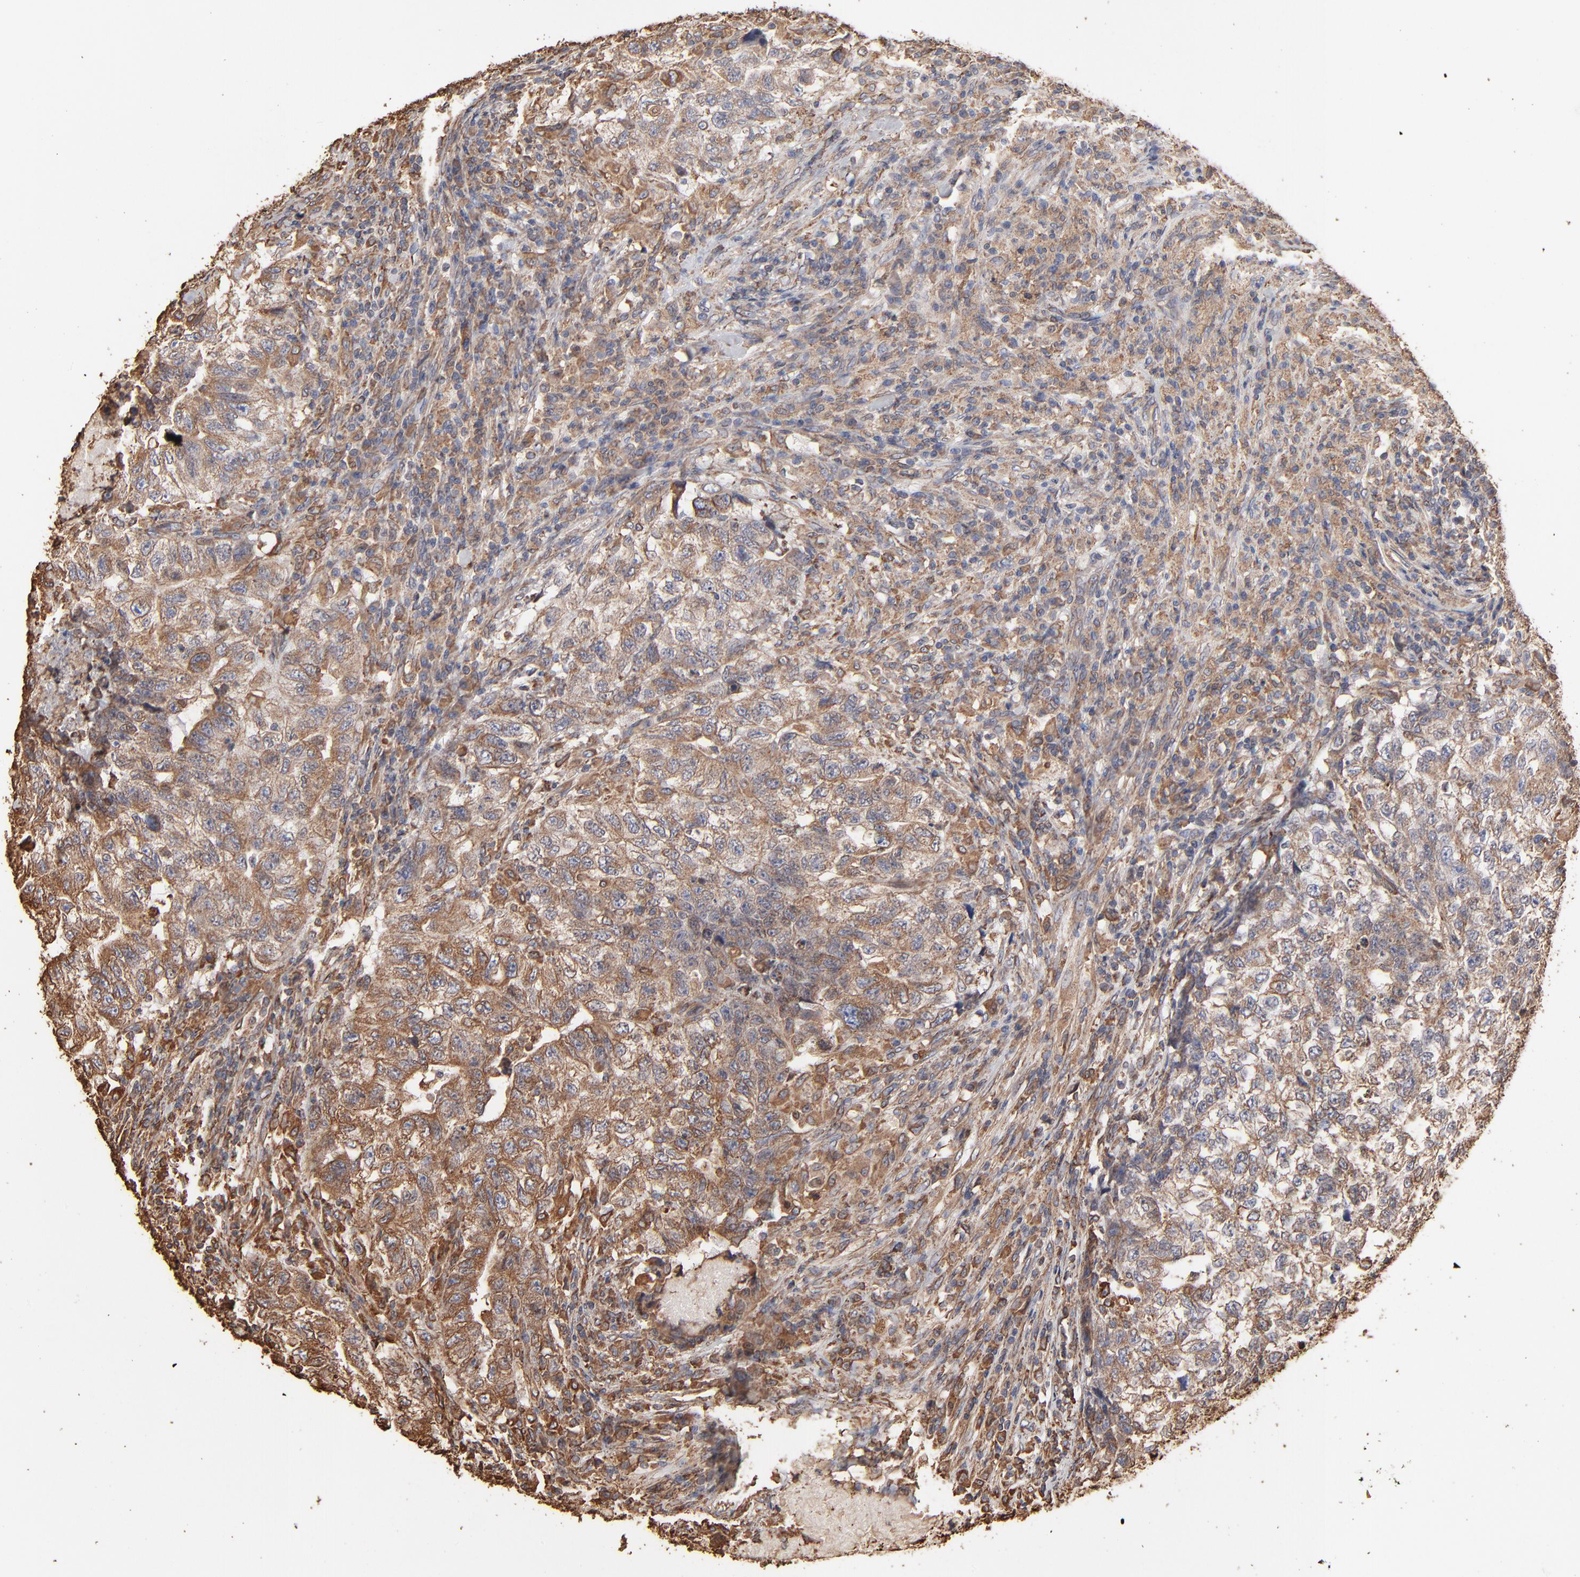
{"staining": {"intensity": "moderate", "quantity": ">75%", "location": "cytoplasmic/membranous"}, "tissue": "testis cancer", "cell_type": "Tumor cells", "image_type": "cancer", "snomed": [{"axis": "morphology", "description": "Carcinoma, Embryonal, NOS"}, {"axis": "topography", "description": "Testis"}], "caption": "Immunohistochemistry (IHC) of testis cancer (embryonal carcinoma) reveals medium levels of moderate cytoplasmic/membranous staining in approximately >75% of tumor cells.", "gene": "PDIA3", "patient": {"sex": "male", "age": 21}}